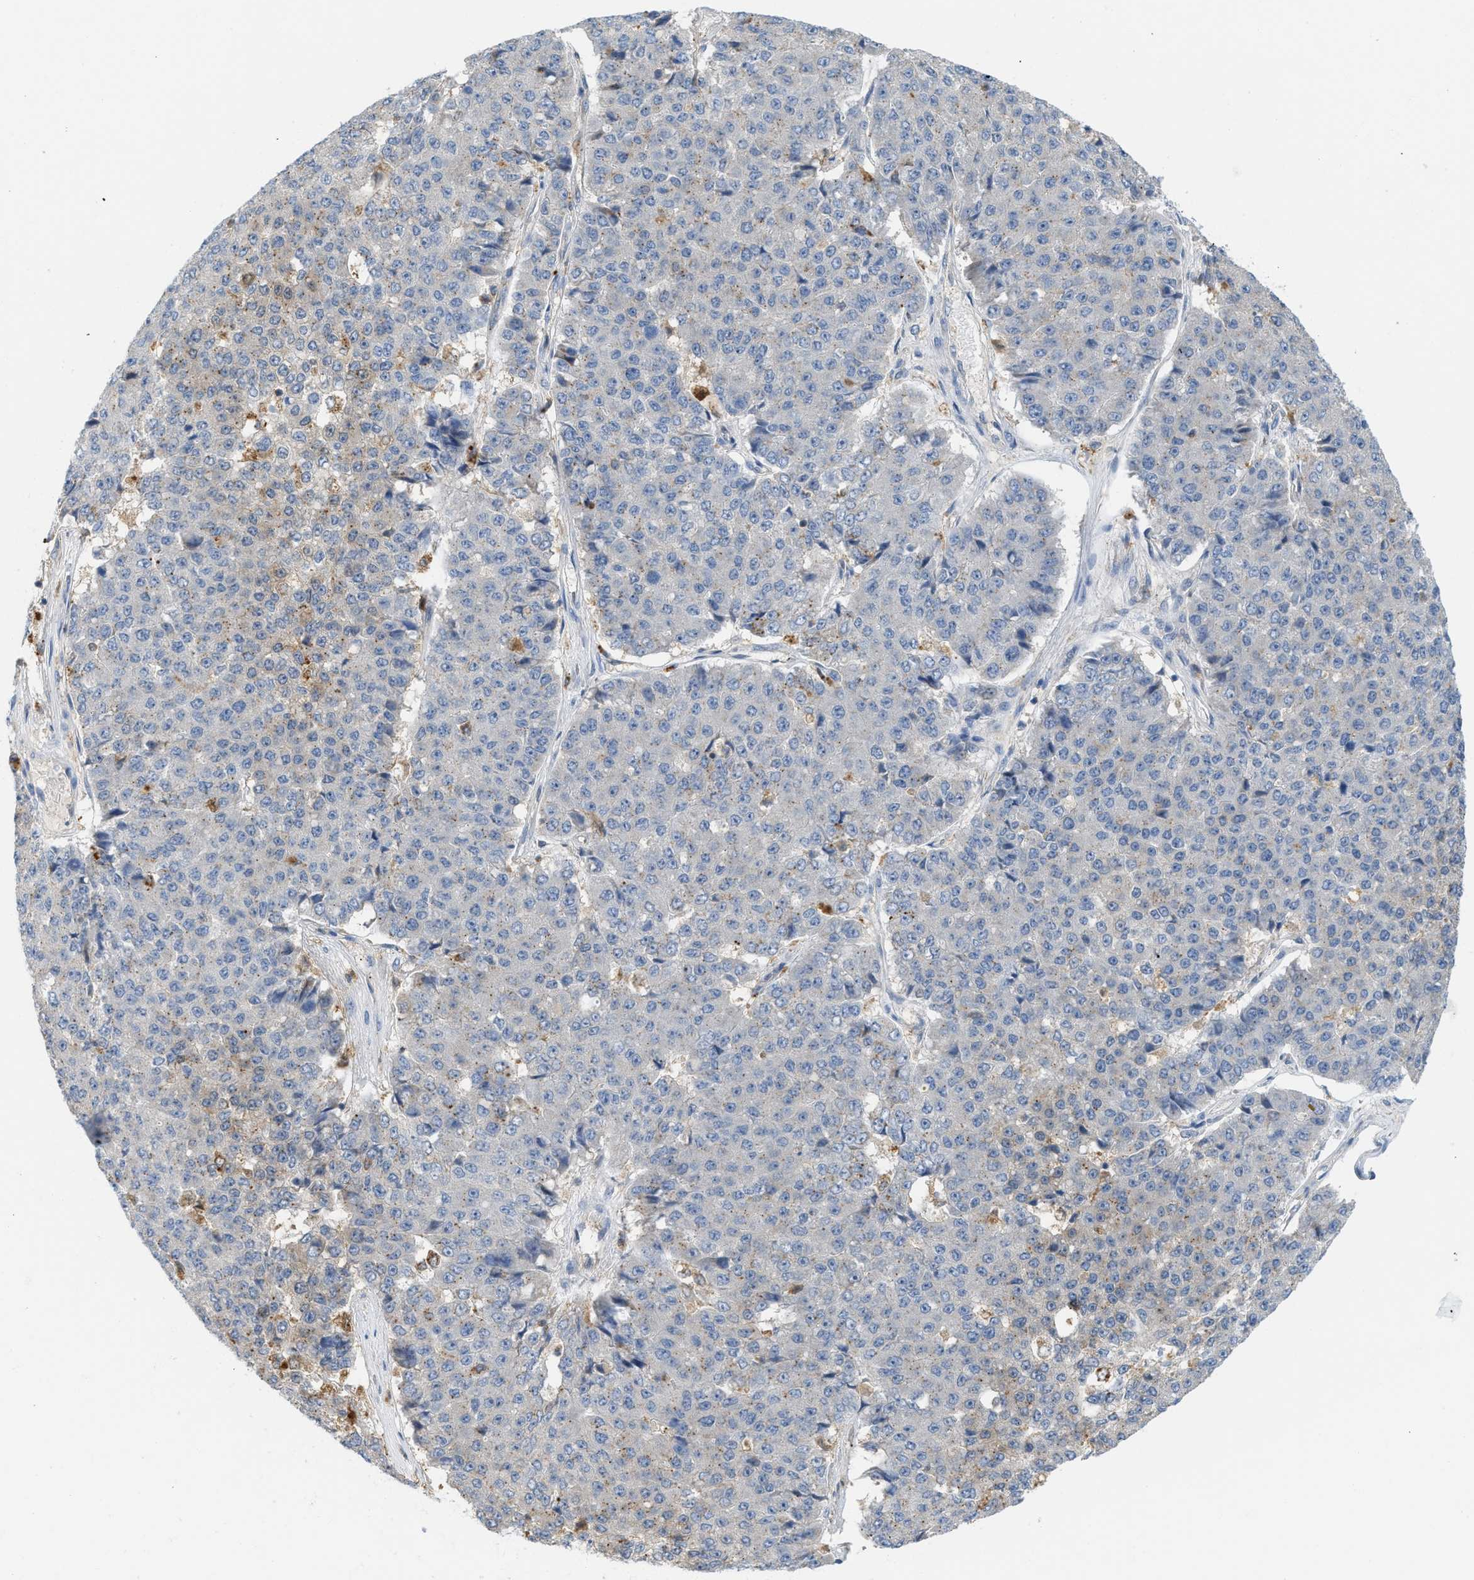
{"staining": {"intensity": "weak", "quantity": "<25%", "location": "cytoplasmic/membranous"}, "tissue": "pancreatic cancer", "cell_type": "Tumor cells", "image_type": "cancer", "snomed": [{"axis": "morphology", "description": "Adenocarcinoma, NOS"}, {"axis": "topography", "description": "Pancreas"}], "caption": "This is a micrograph of IHC staining of adenocarcinoma (pancreatic), which shows no staining in tumor cells. (Stains: DAB immunohistochemistry (IHC) with hematoxylin counter stain, Microscopy: brightfield microscopy at high magnification).", "gene": "CSTB", "patient": {"sex": "male", "age": 50}}